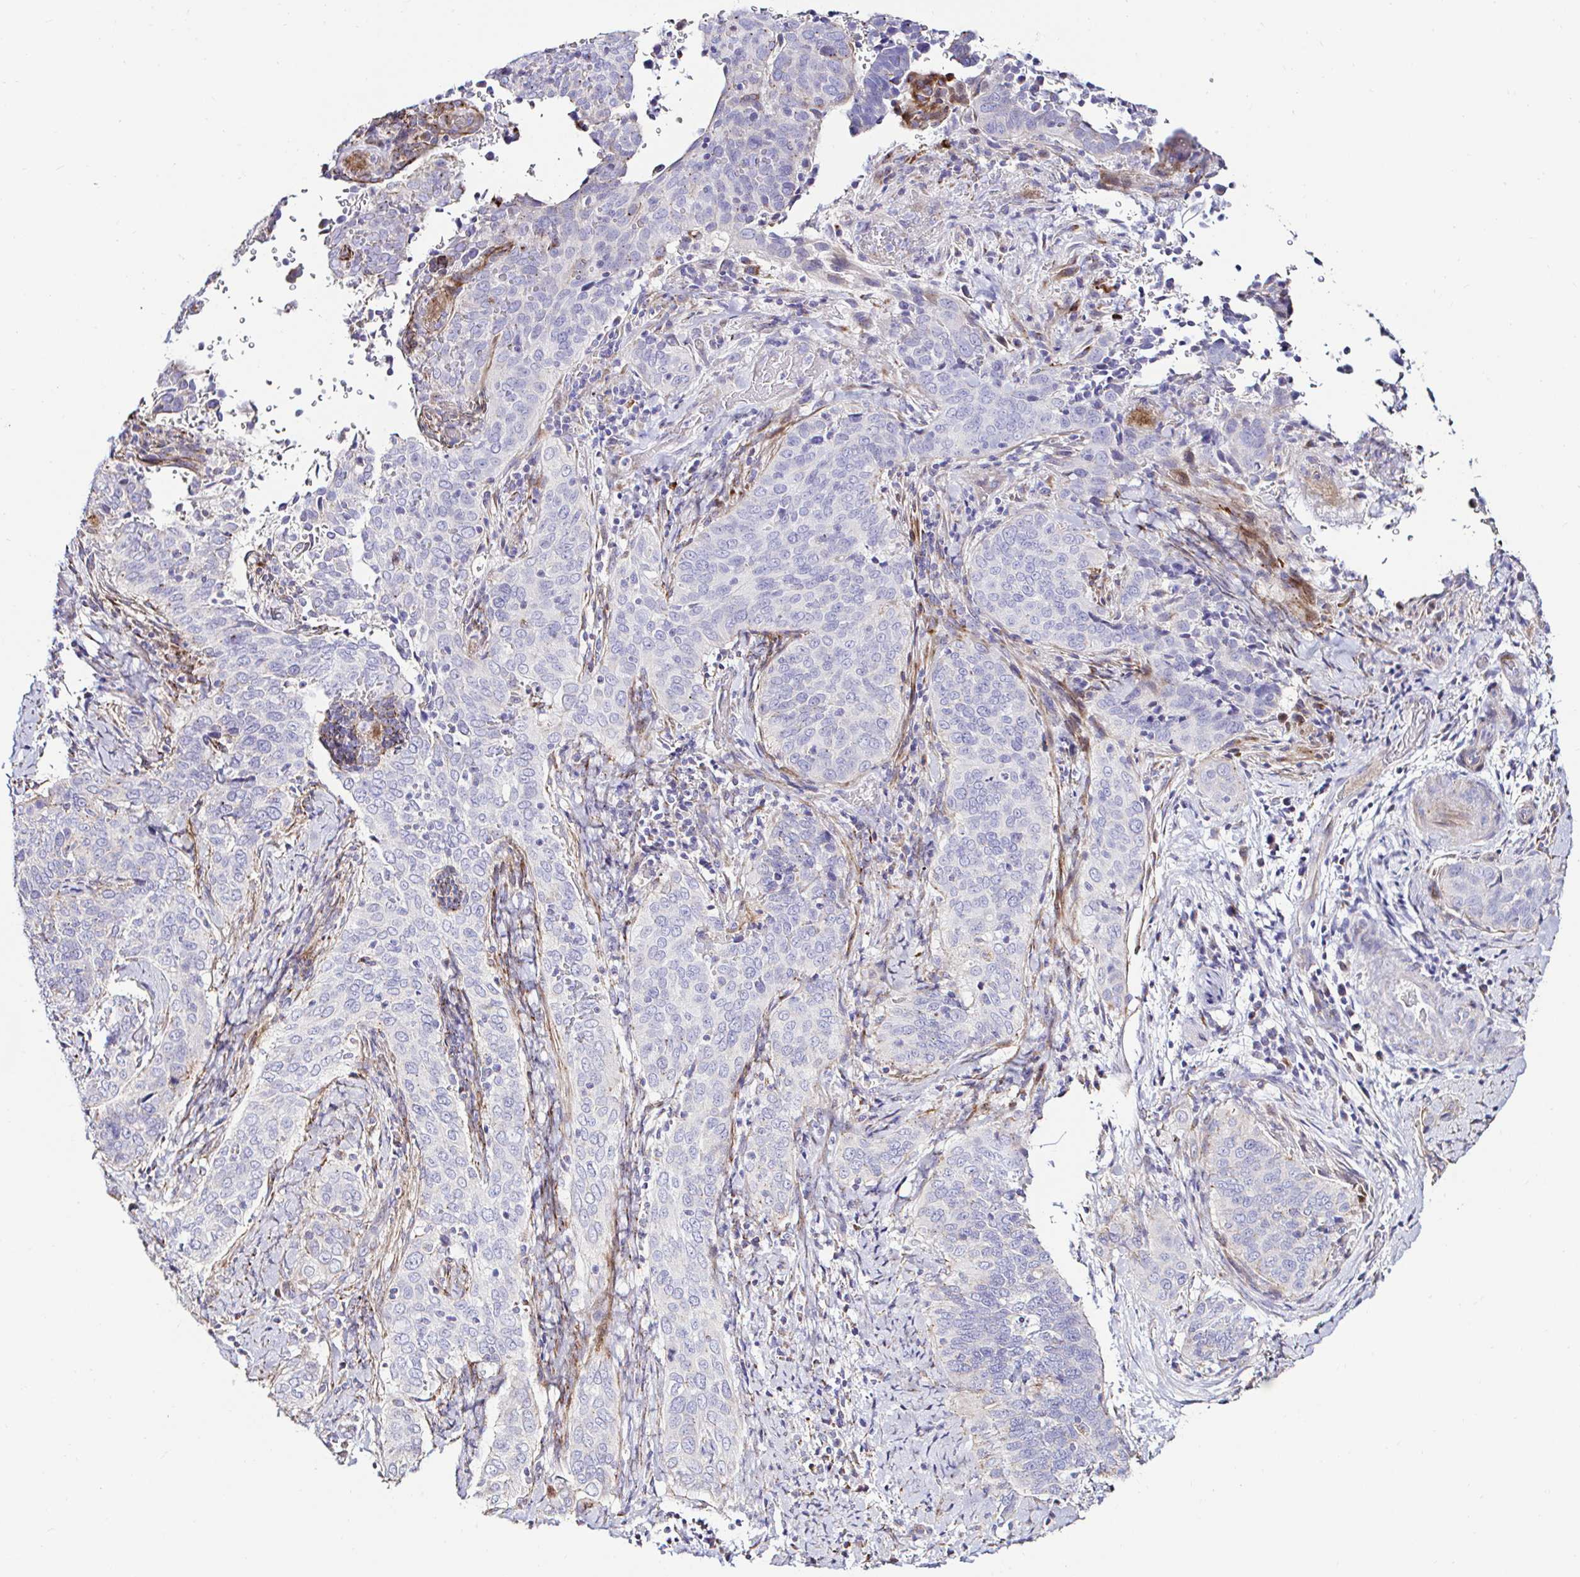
{"staining": {"intensity": "negative", "quantity": "none", "location": "none"}, "tissue": "cervical cancer", "cell_type": "Tumor cells", "image_type": "cancer", "snomed": [{"axis": "morphology", "description": "Squamous cell carcinoma, NOS"}, {"axis": "topography", "description": "Cervix"}], "caption": "Immunohistochemistry micrograph of human cervical cancer stained for a protein (brown), which reveals no positivity in tumor cells.", "gene": "GALNS", "patient": {"sex": "female", "age": 38}}